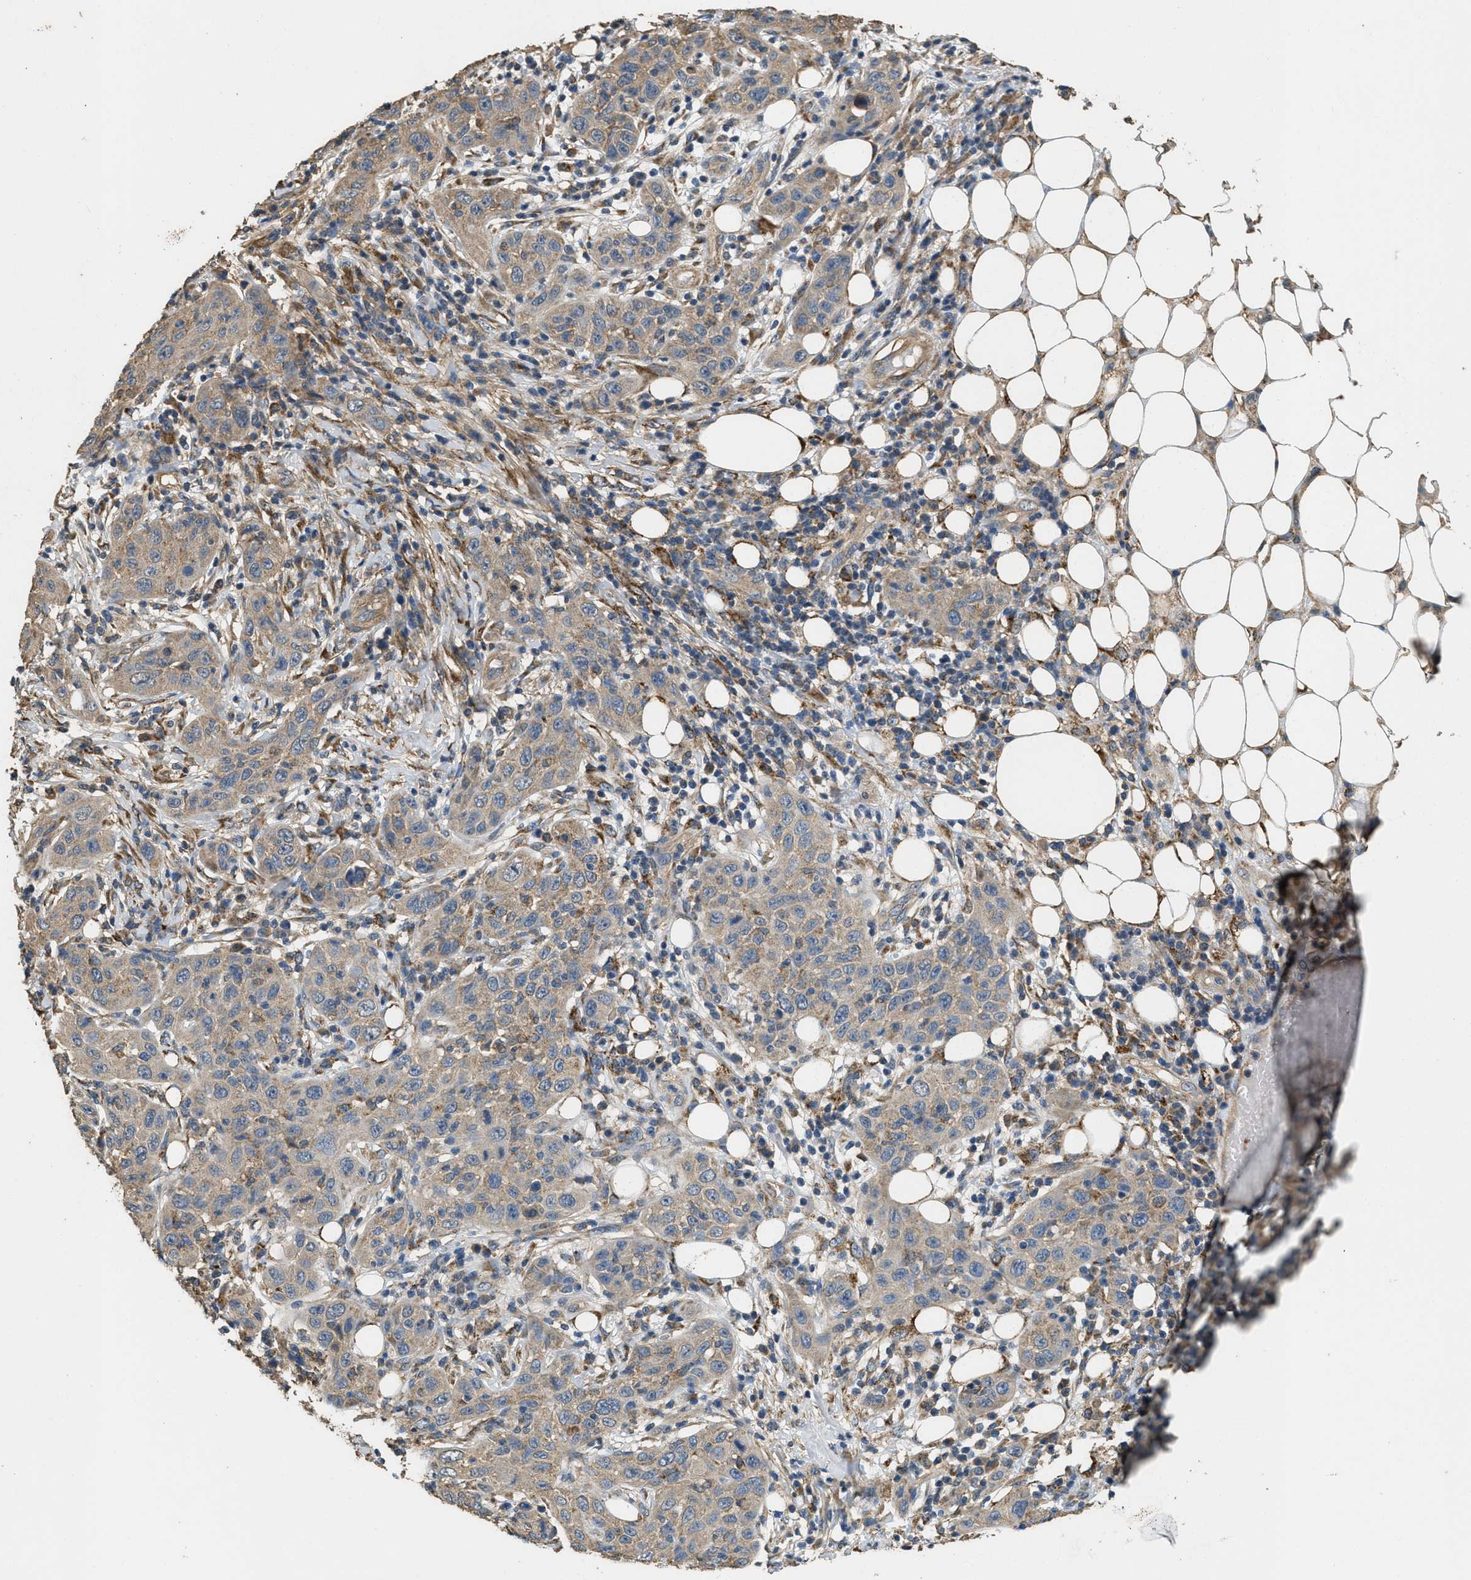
{"staining": {"intensity": "weak", "quantity": "25%-75%", "location": "cytoplasmic/membranous"}, "tissue": "skin cancer", "cell_type": "Tumor cells", "image_type": "cancer", "snomed": [{"axis": "morphology", "description": "Squamous cell carcinoma, NOS"}, {"axis": "topography", "description": "Skin"}], "caption": "IHC of human skin cancer (squamous cell carcinoma) shows low levels of weak cytoplasmic/membranous positivity in approximately 25%-75% of tumor cells. The staining was performed using DAB, with brown indicating positive protein expression. Nuclei are stained blue with hematoxylin.", "gene": "THBS2", "patient": {"sex": "female", "age": 88}}